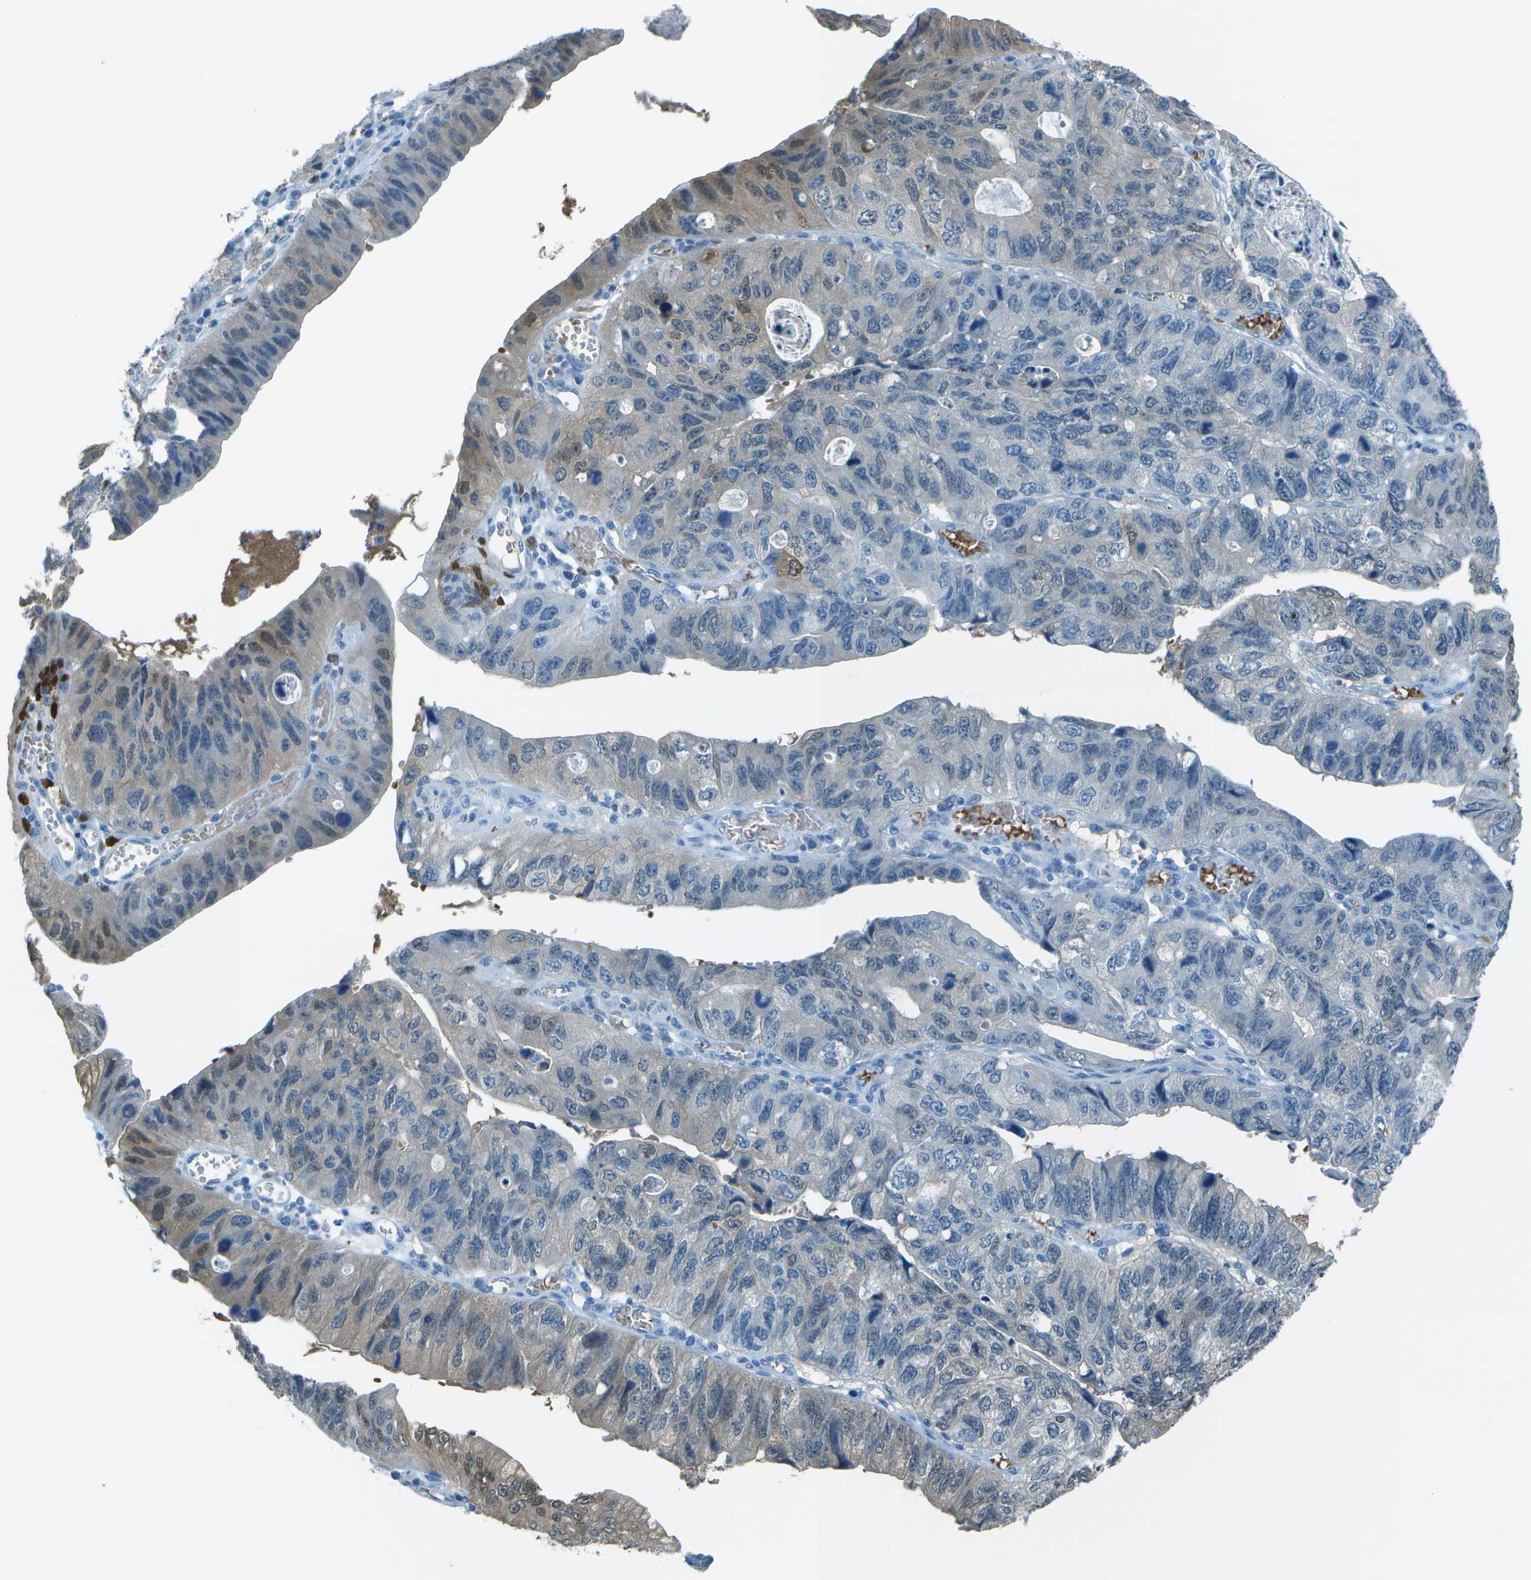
{"staining": {"intensity": "weak", "quantity": "25%-75%", "location": "nuclear"}, "tissue": "stomach cancer", "cell_type": "Tumor cells", "image_type": "cancer", "snomed": [{"axis": "morphology", "description": "Adenocarcinoma, NOS"}, {"axis": "topography", "description": "Stomach"}], "caption": "Immunohistochemical staining of stomach cancer exhibits weak nuclear protein expression in approximately 25%-75% of tumor cells.", "gene": "ASL", "patient": {"sex": "male", "age": 59}}